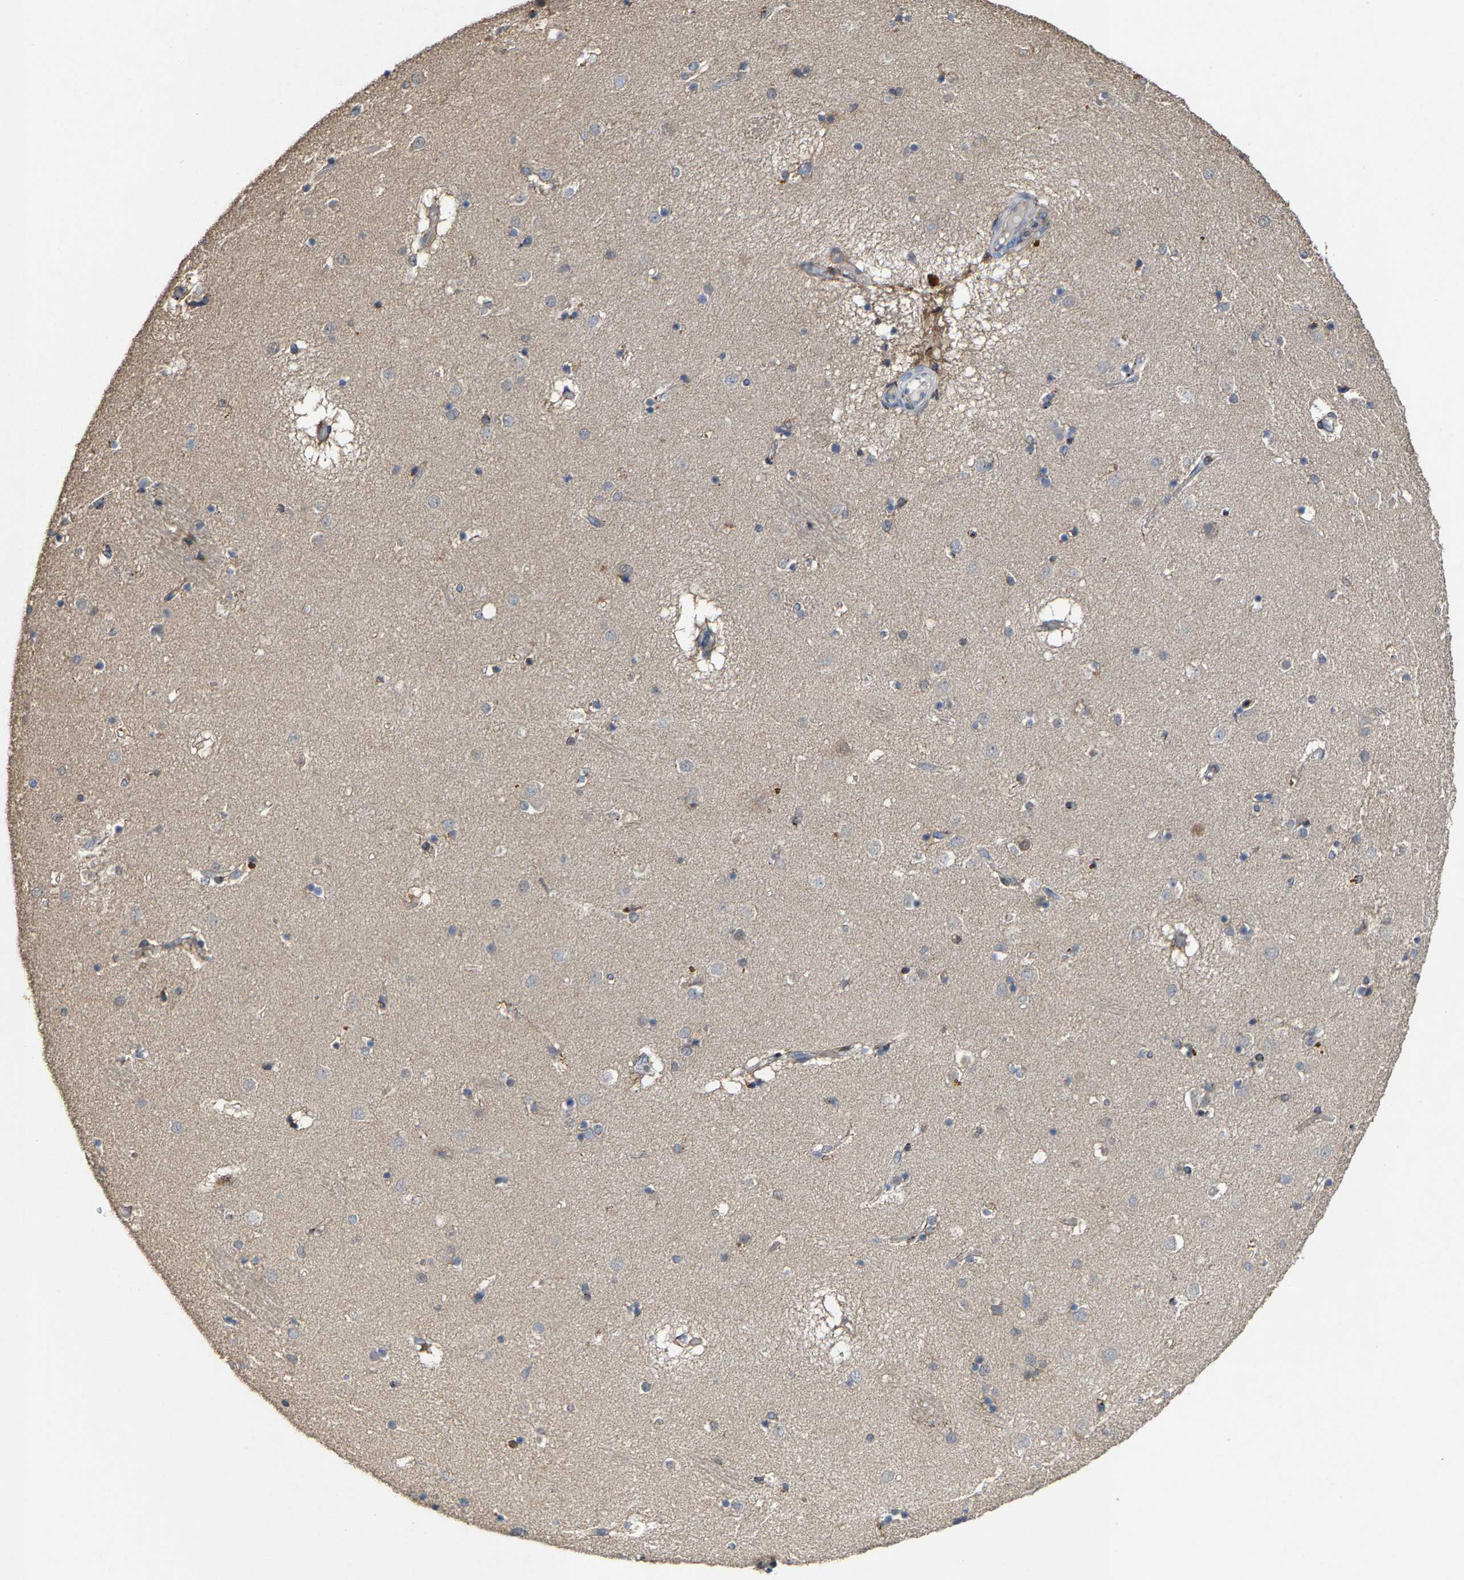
{"staining": {"intensity": "moderate", "quantity": "<25%", "location": "cytoplasmic/membranous"}, "tissue": "caudate", "cell_type": "Glial cells", "image_type": "normal", "snomed": [{"axis": "morphology", "description": "Normal tissue, NOS"}, {"axis": "topography", "description": "Lateral ventricle wall"}], "caption": "DAB (3,3'-diaminobenzidine) immunohistochemical staining of unremarkable human caudate displays moderate cytoplasmic/membranous protein positivity in approximately <25% of glial cells.", "gene": "FGD3", "patient": {"sex": "male", "age": 70}}